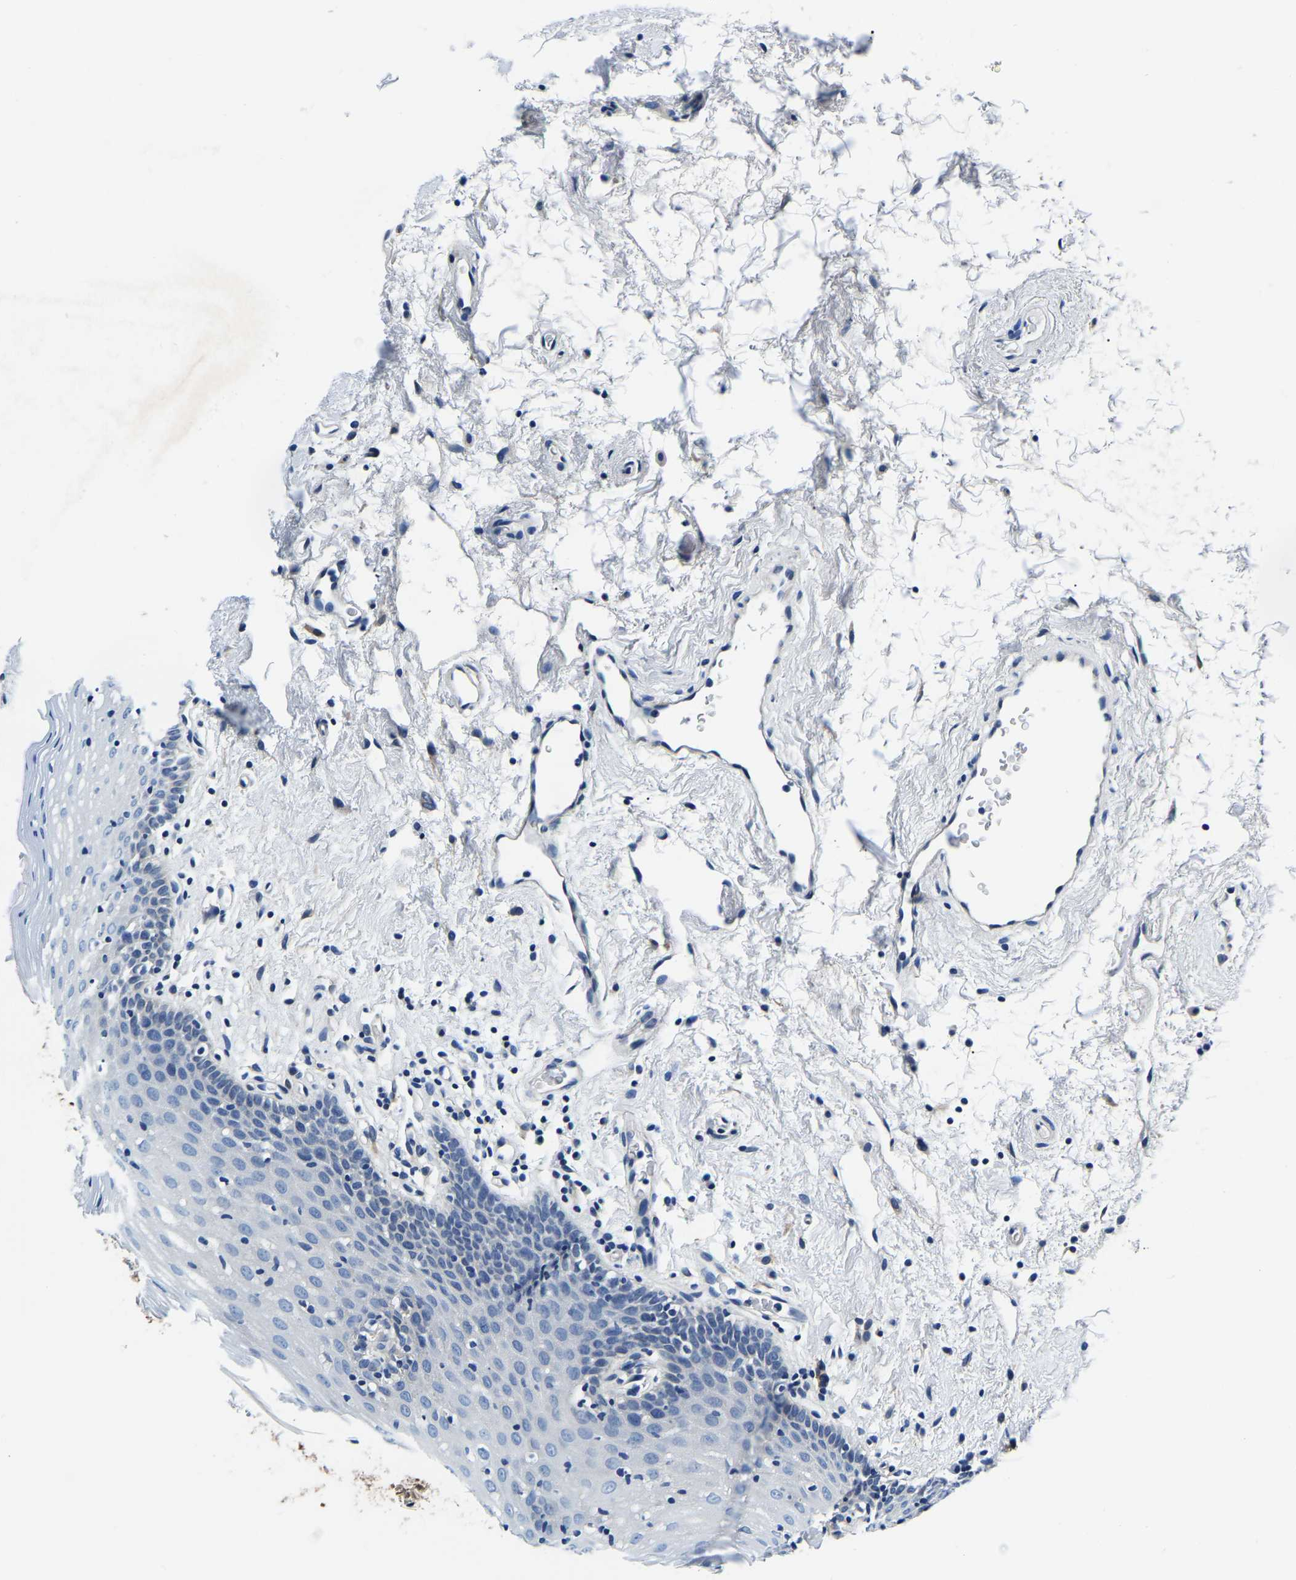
{"staining": {"intensity": "negative", "quantity": "none", "location": "none"}, "tissue": "oral mucosa", "cell_type": "Squamous epithelial cells", "image_type": "normal", "snomed": [{"axis": "morphology", "description": "Normal tissue, NOS"}, {"axis": "topography", "description": "Oral tissue"}], "caption": "Human oral mucosa stained for a protein using immunohistochemistry (IHC) demonstrates no expression in squamous epithelial cells.", "gene": "ACO1", "patient": {"sex": "male", "age": 66}}